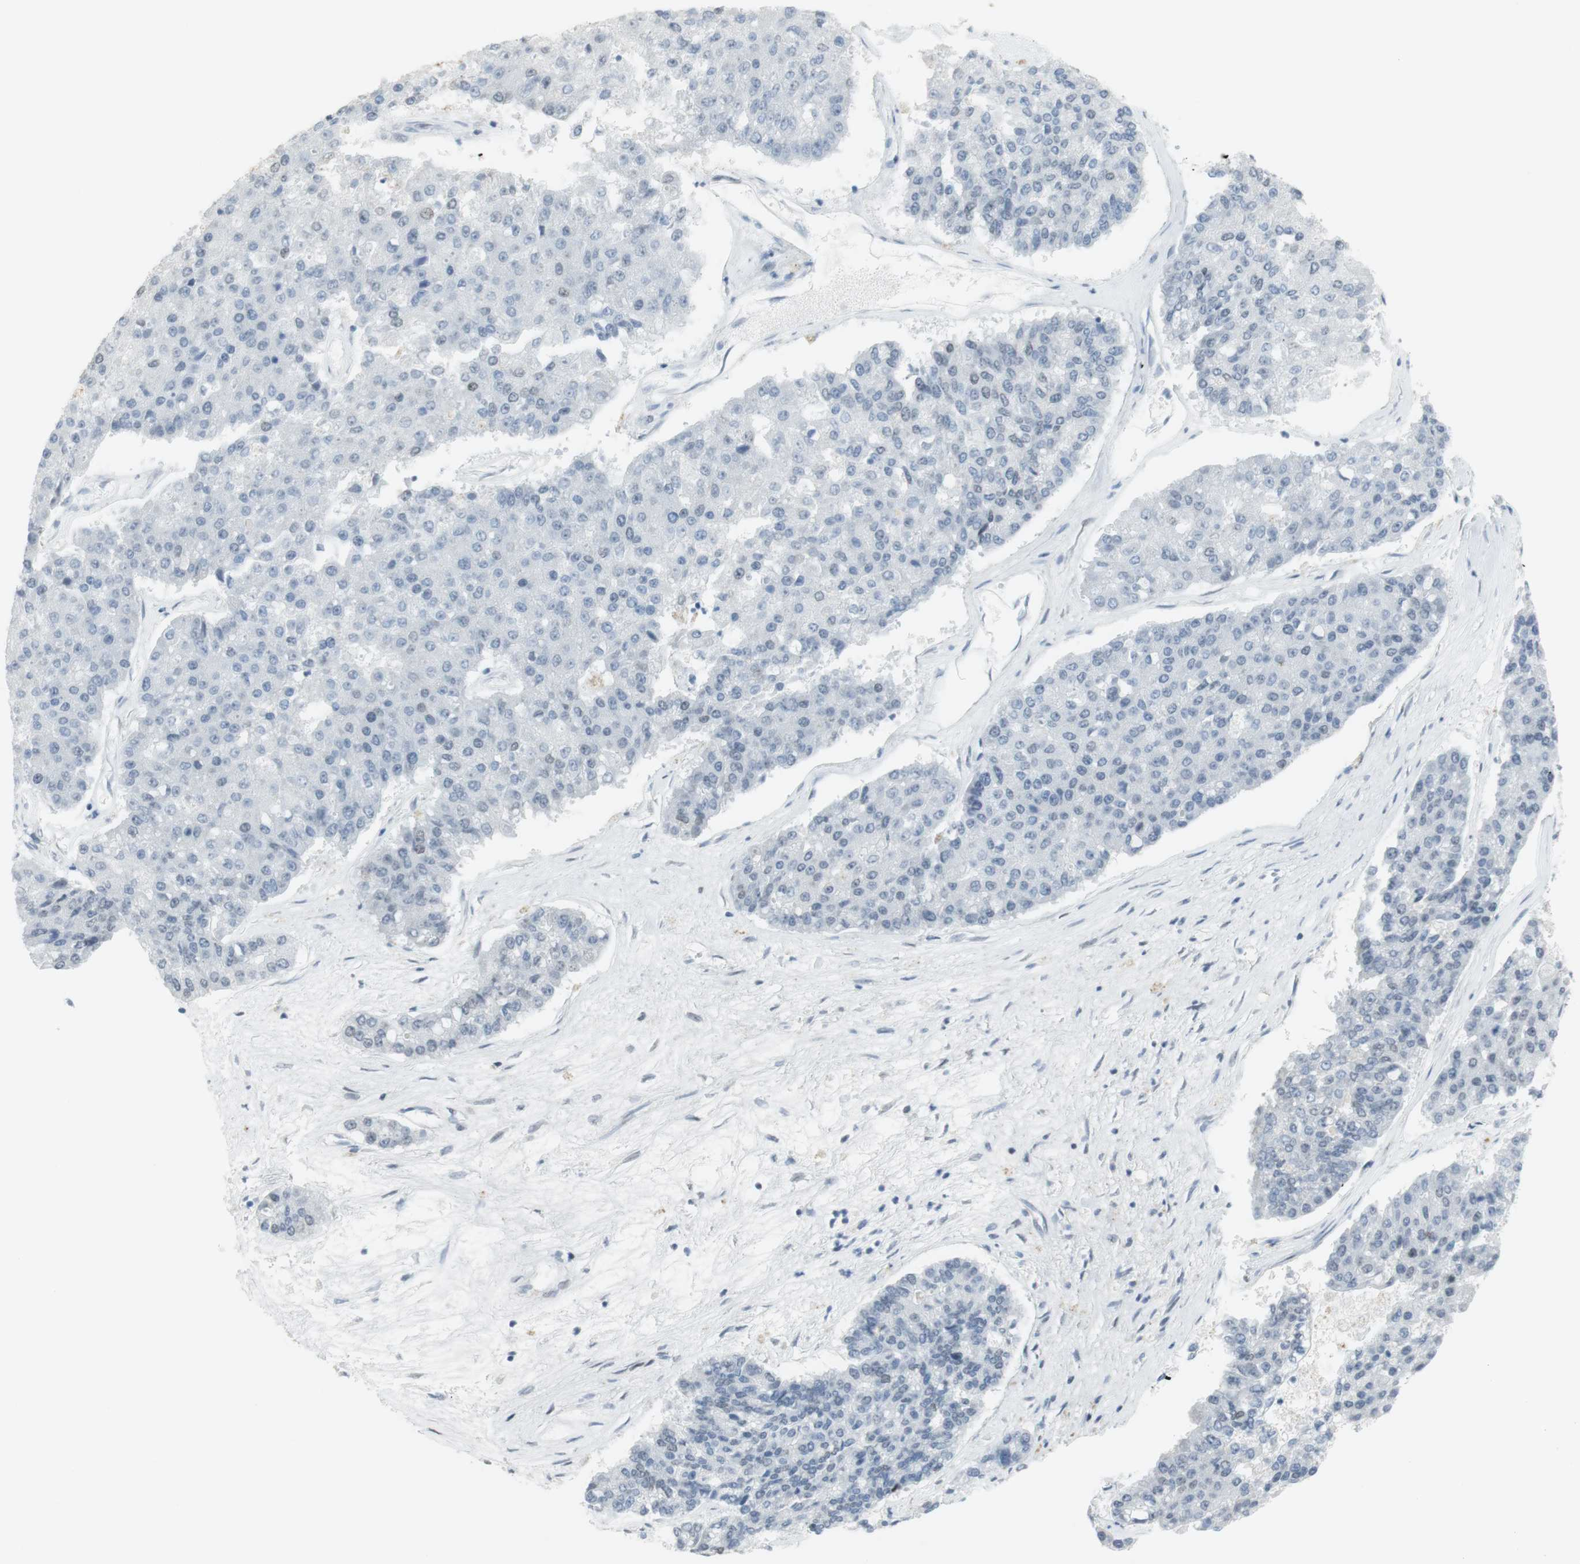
{"staining": {"intensity": "negative", "quantity": "none", "location": "none"}, "tissue": "pancreatic cancer", "cell_type": "Tumor cells", "image_type": "cancer", "snomed": [{"axis": "morphology", "description": "Adenocarcinoma, NOS"}, {"axis": "topography", "description": "Pancreas"}], "caption": "Tumor cells are negative for brown protein staining in pancreatic cancer.", "gene": "BMI1", "patient": {"sex": "male", "age": 50}}